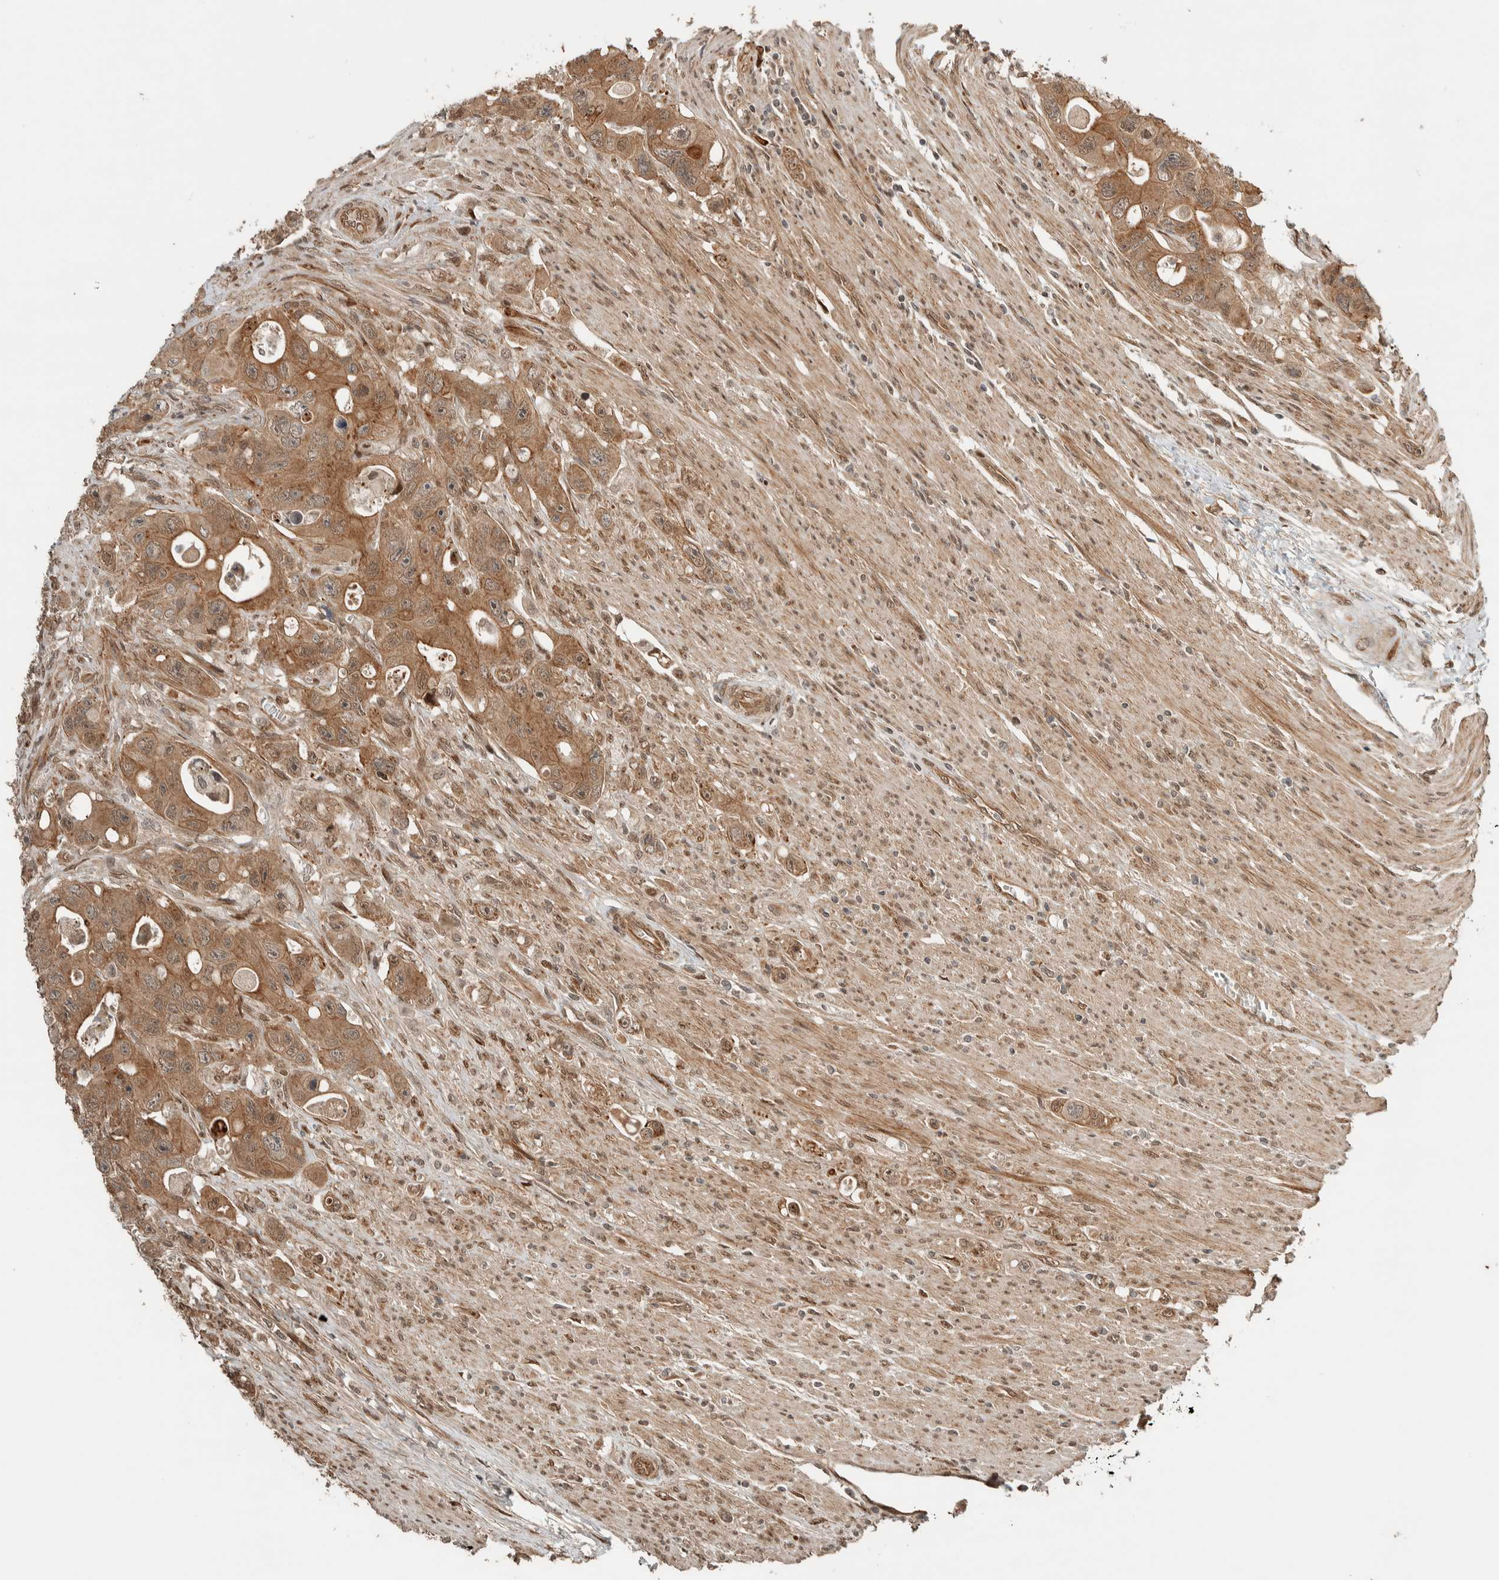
{"staining": {"intensity": "moderate", "quantity": ">75%", "location": "cytoplasmic/membranous"}, "tissue": "colorectal cancer", "cell_type": "Tumor cells", "image_type": "cancer", "snomed": [{"axis": "morphology", "description": "Adenocarcinoma, NOS"}, {"axis": "topography", "description": "Colon"}], "caption": "Immunohistochemical staining of human colorectal adenocarcinoma demonstrates moderate cytoplasmic/membranous protein expression in approximately >75% of tumor cells.", "gene": "STXBP4", "patient": {"sex": "female", "age": 46}}